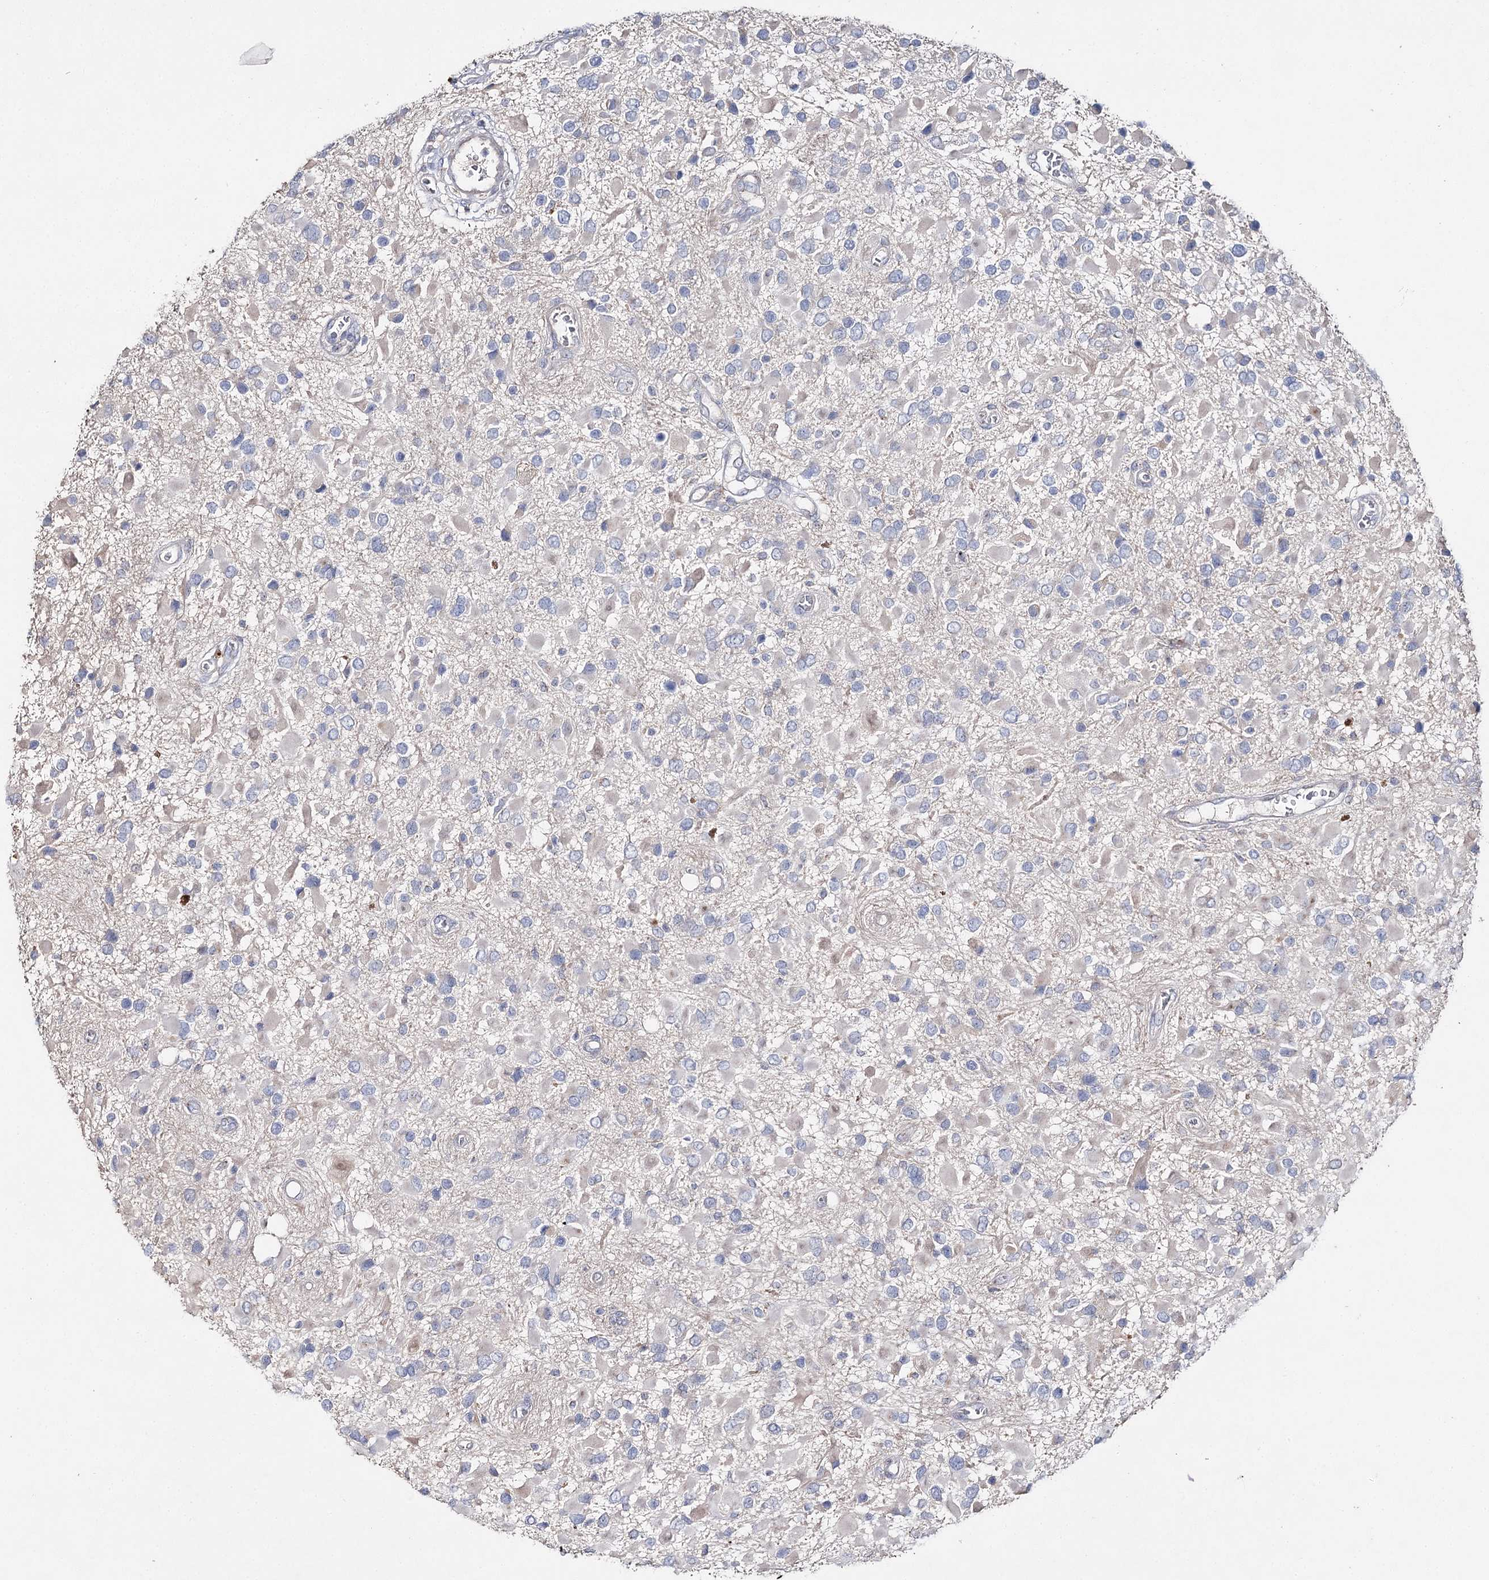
{"staining": {"intensity": "negative", "quantity": "none", "location": "none"}, "tissue": "glioma", "cell_type": "Tumor cells", "image_type": "cancer", "snomed": [{"axis": "morphology", "description": "Glioma, malignant, High grade"}, {"axis": "topography", "description": "Brain"}], "caption": "Tumor cells are negative for brown protein staining in glioma. The staining is performed using DAB (3,3'-diaminobenzidine) brown chromogen with nuclei counter-stained in using hematoxylin.", "gene": "IL1RAP", "patient": {"sex": "male", "age": 53}}